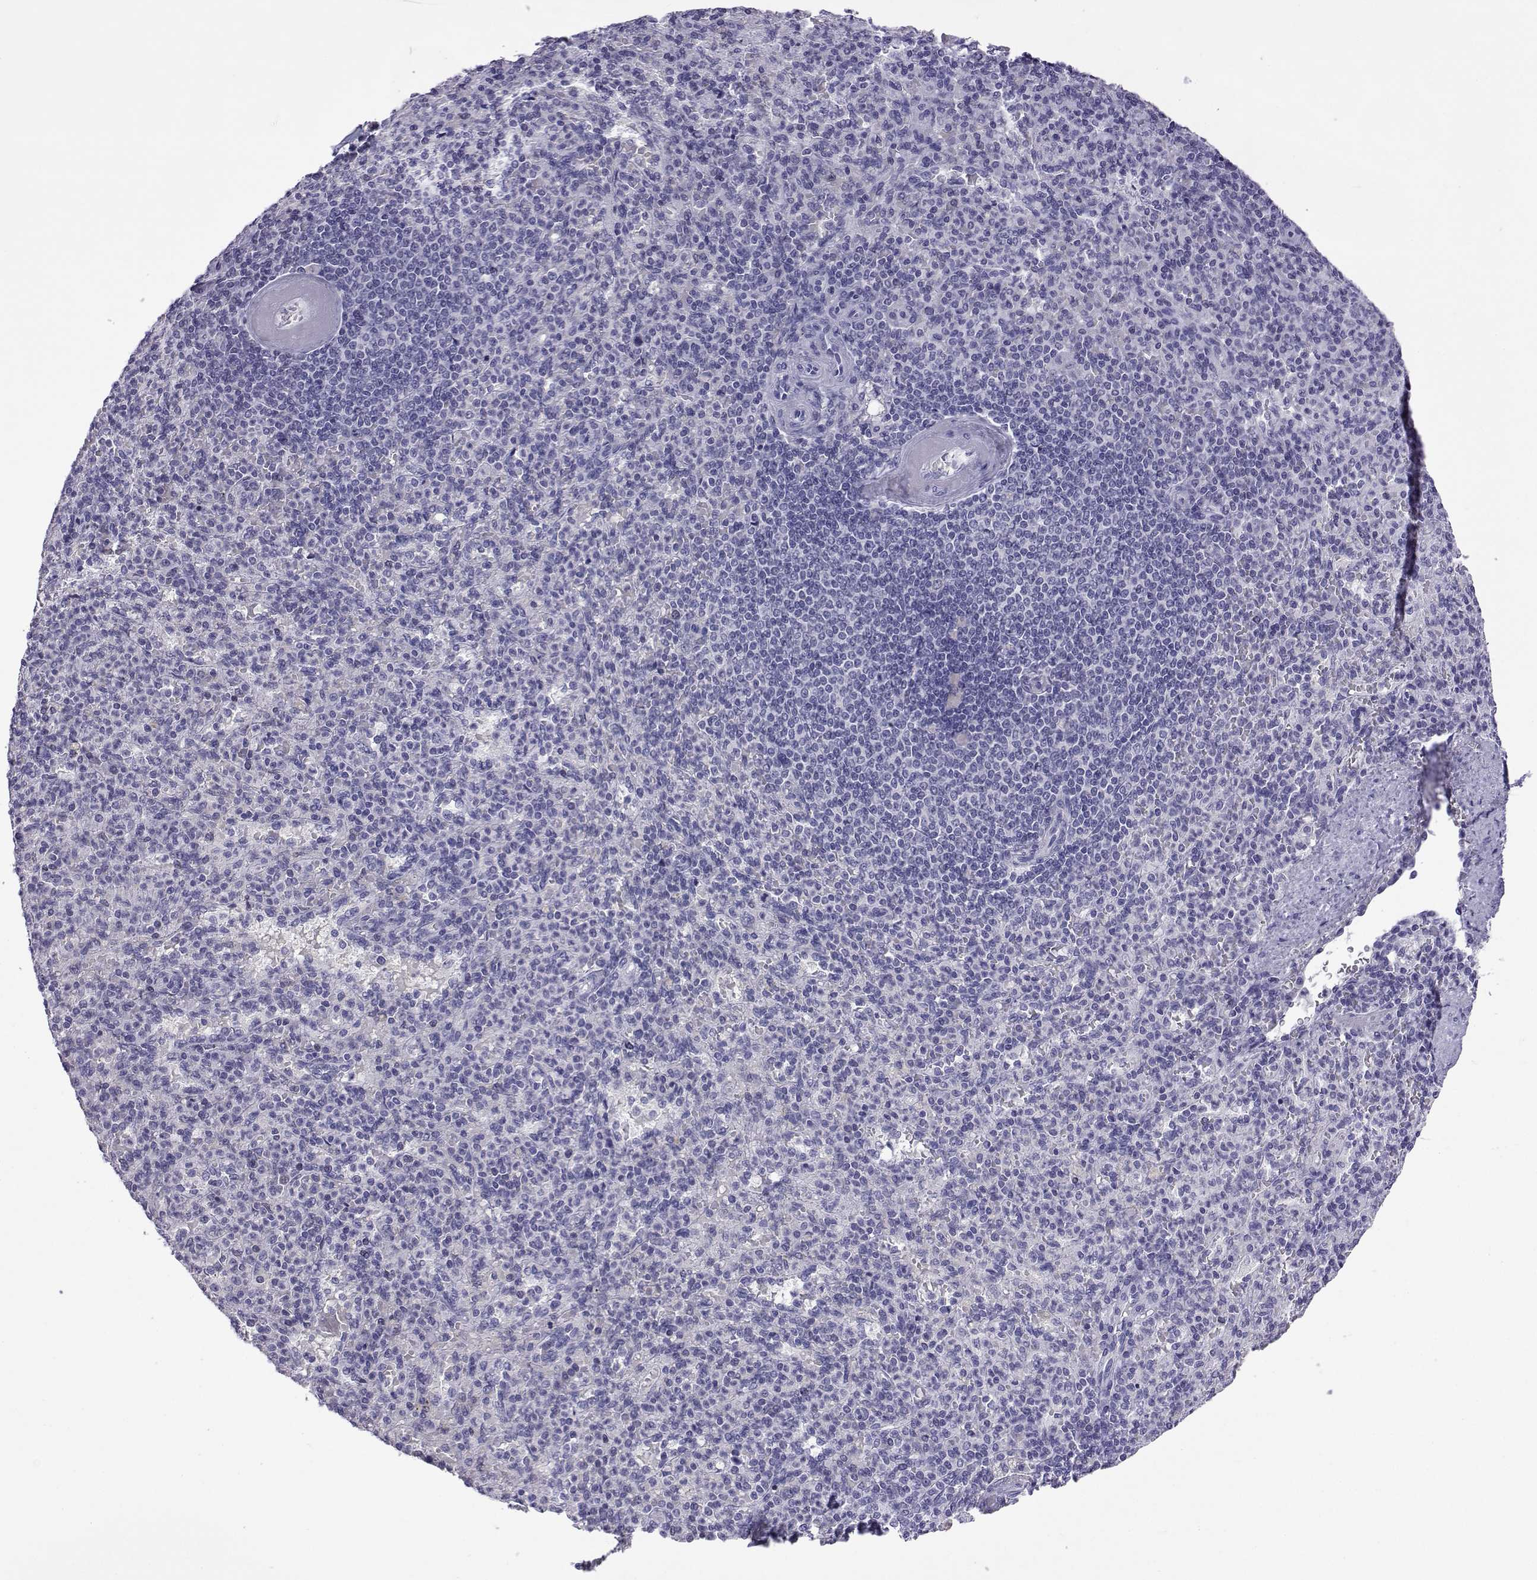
{"staining": {"intensity": "negative", "quantity": "none", "location": "none"}, "tissue": "spleen", "cell_type": "Cells in red pulp", "image_type": "normal", "snomed": [{"axis": "morphology", "description": "Normal tissue, NOS"}, {"axis": "topography", "description": "Spleen"}], "caption": "Human spleen stained for a protein using immunohistochemistry (IHC) reveals no expression in cells in red pulp.", "gene": "ACTL7A", "patient": {"sex": "female", "age": 74}}